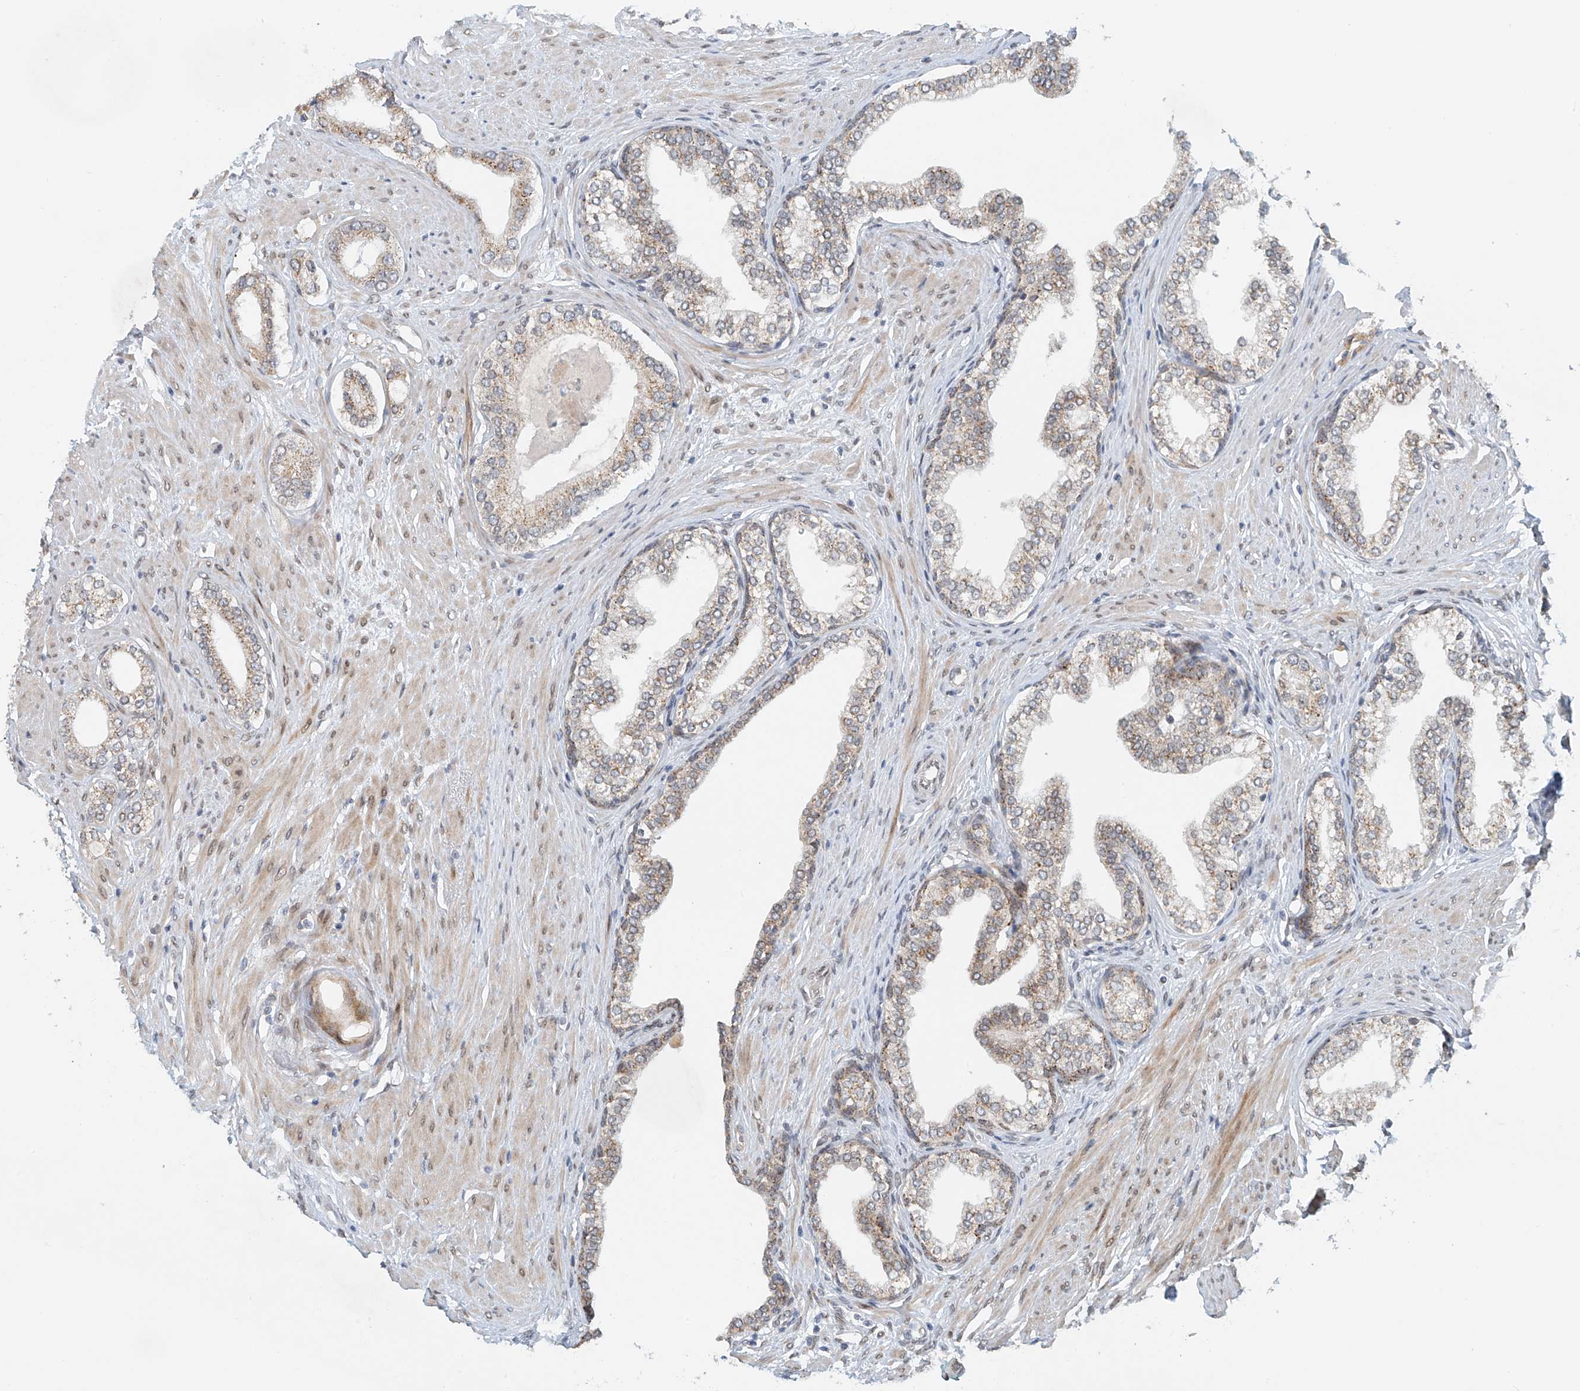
{"staining": {"intensity": "weak", "quantity": "<25%", "location": "cytoplasmic/membranous"}, "tissue": "prostate cancer", "cell_type": "Tumor cells", "image_type": "cancer", "snomed": [{"axis": "morphology", "description": "Adenocarcinoma, High grade"}, {"axis": "topography", "description": "Prostate"}], "caption": "Tumor cells show no significant protein positivity in prostate cancer.", "gene": "STARD9", "patient": {"sex": "male", "age": 63}}